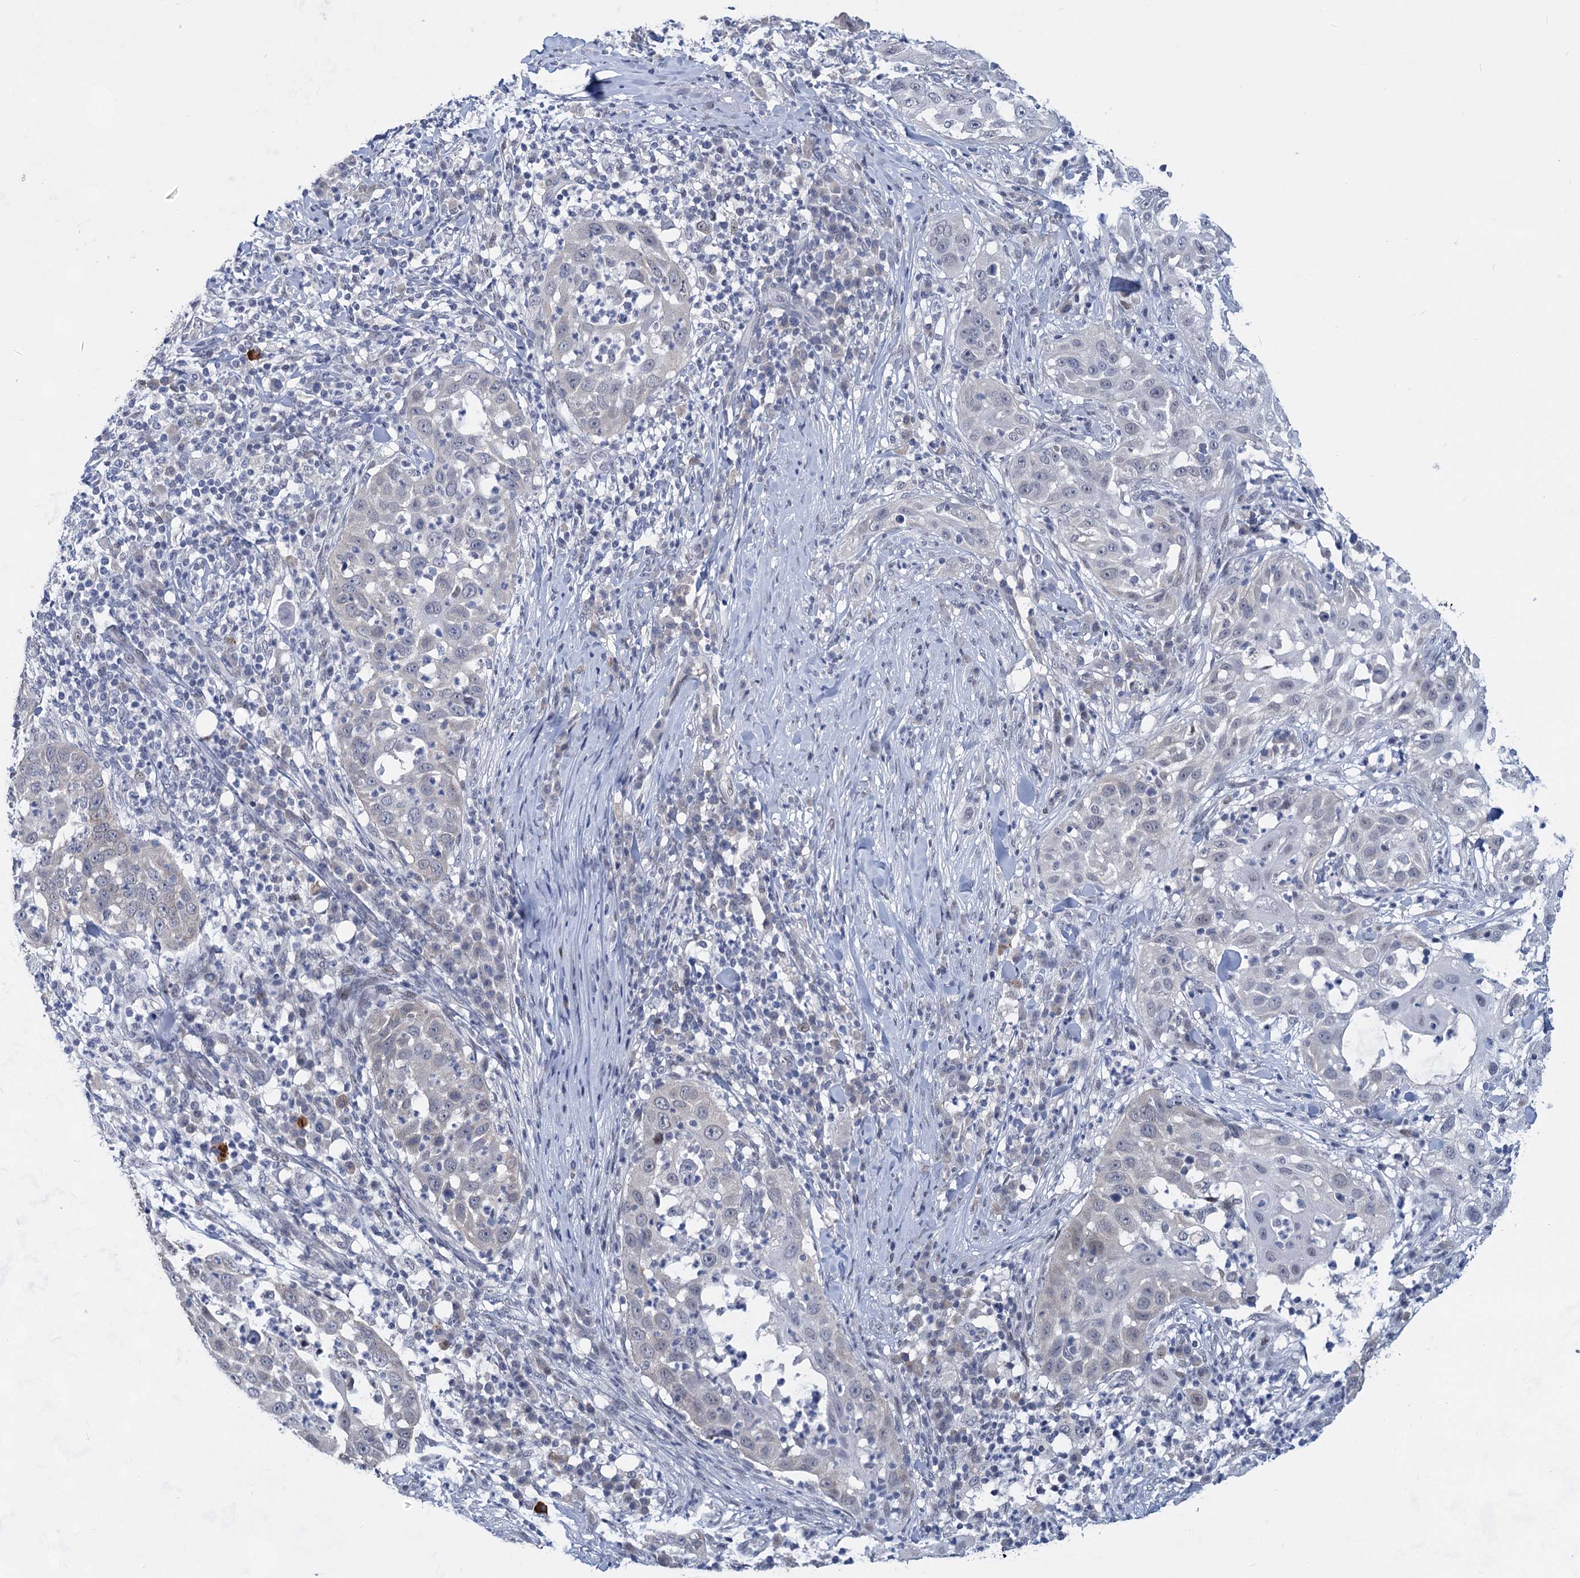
{"staining": {"intensity": "negative", "quantity": "none", "location": "none"}, "tissue": "skin cancer", "cell_type": "Tumor cells", "image_type": "cancer", "snomed": [{"axis": "morphology", "description": "Squamous cell carcinoma, NOS"}, {"axis": "topography", "description": "Skin"}], "caption": "Tumor cells are negative for brown protein staining in skin cancer (squamous cell carcinoma). (DAB (3,3'-diaminobenzidine) IHC visualized using brightfield microscopy, high magnification).", "gene": "MON2", "patient": {"sex": "female", "age": 44}}